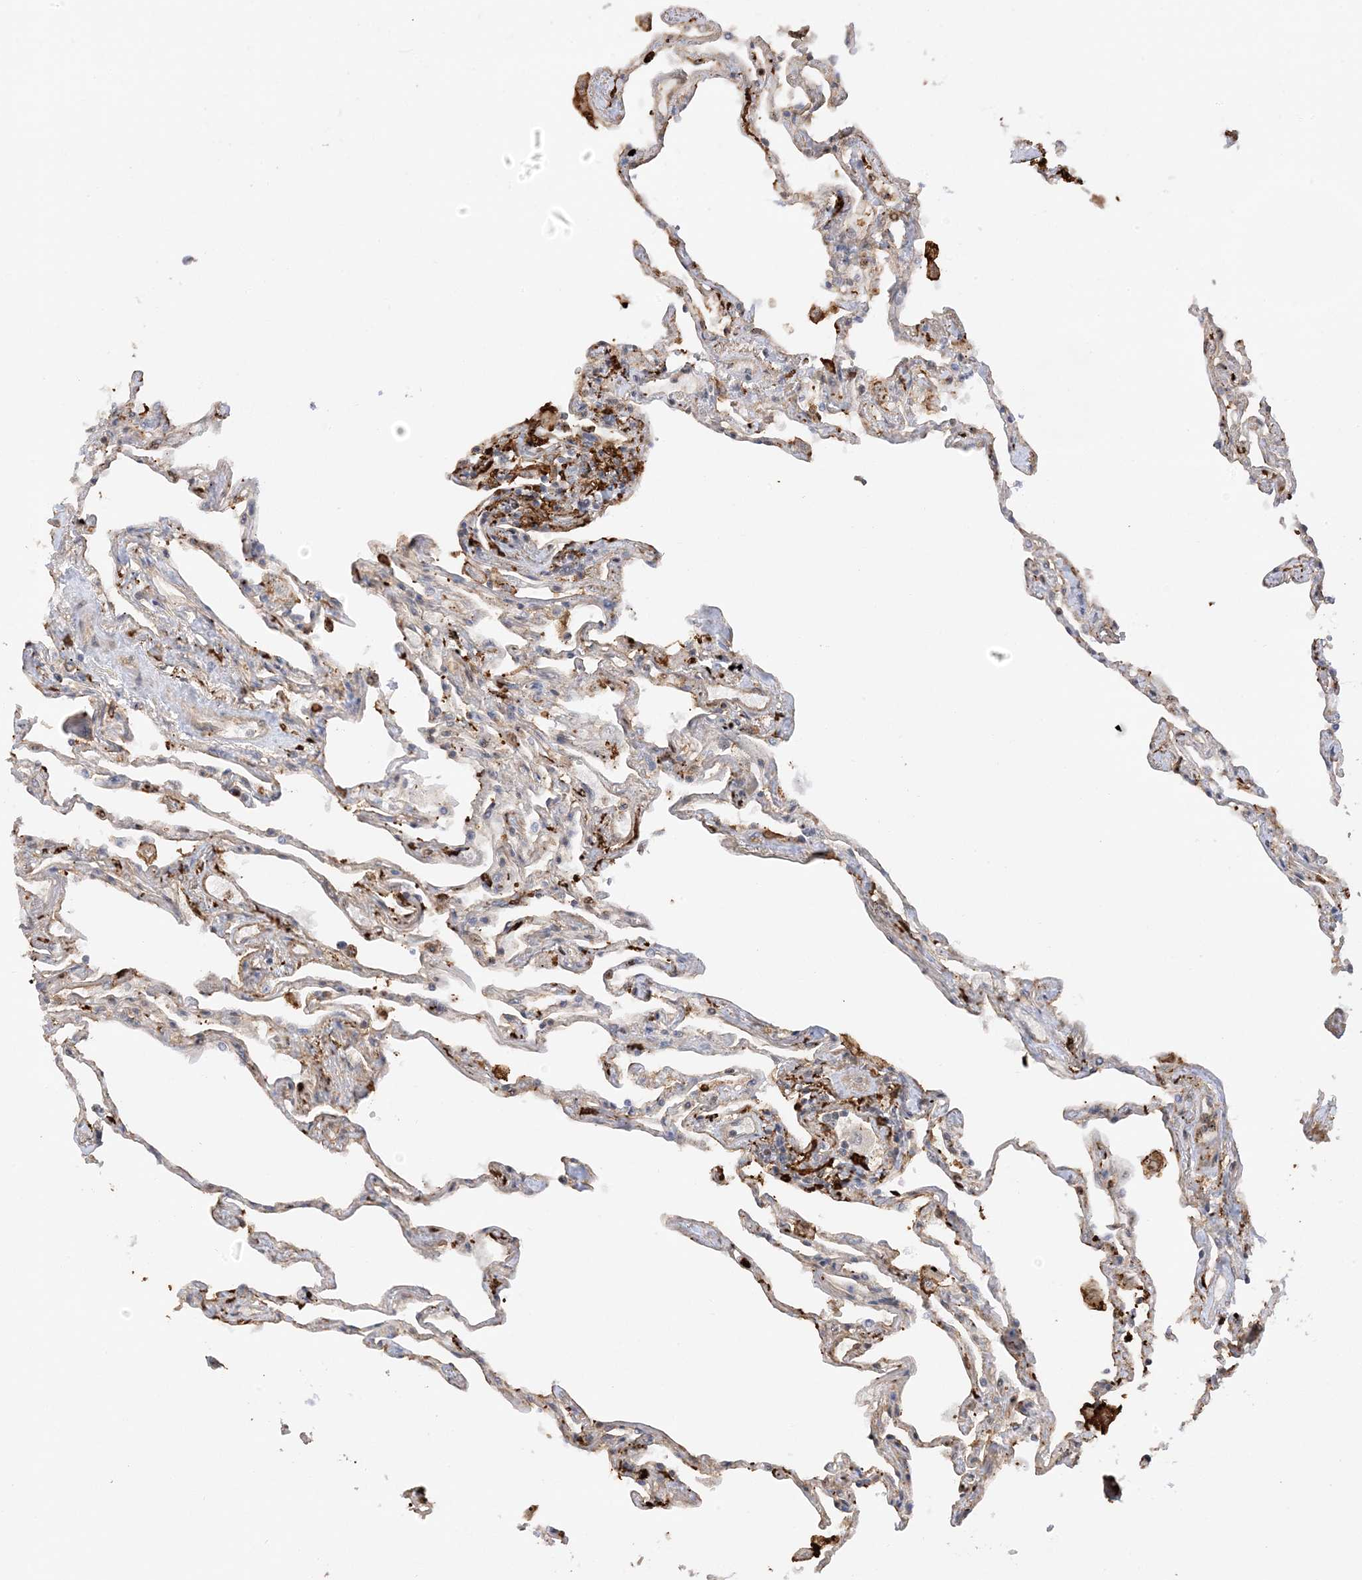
{"staining": {"intensity": "moderate", "quantity": "<25%", "location": "cytoplasmic/membranous,nuclear"}, "tissue": "lung", "cell_type": "Alveolar cells", "image_type": "normal", "snomed": [{"axis": "morphology", "description": "Normal tissue, NOS"}, {"axis": "topography", "description": "Lung"}], "caption": "Alveolar cells demonstrate low levels of moderate cytoplasmic/membranous,nuclear positivity in about <25% of cells in normal lung.", "gene": "PHACTR2", "patient": {"sex": "female", "age": 67}}